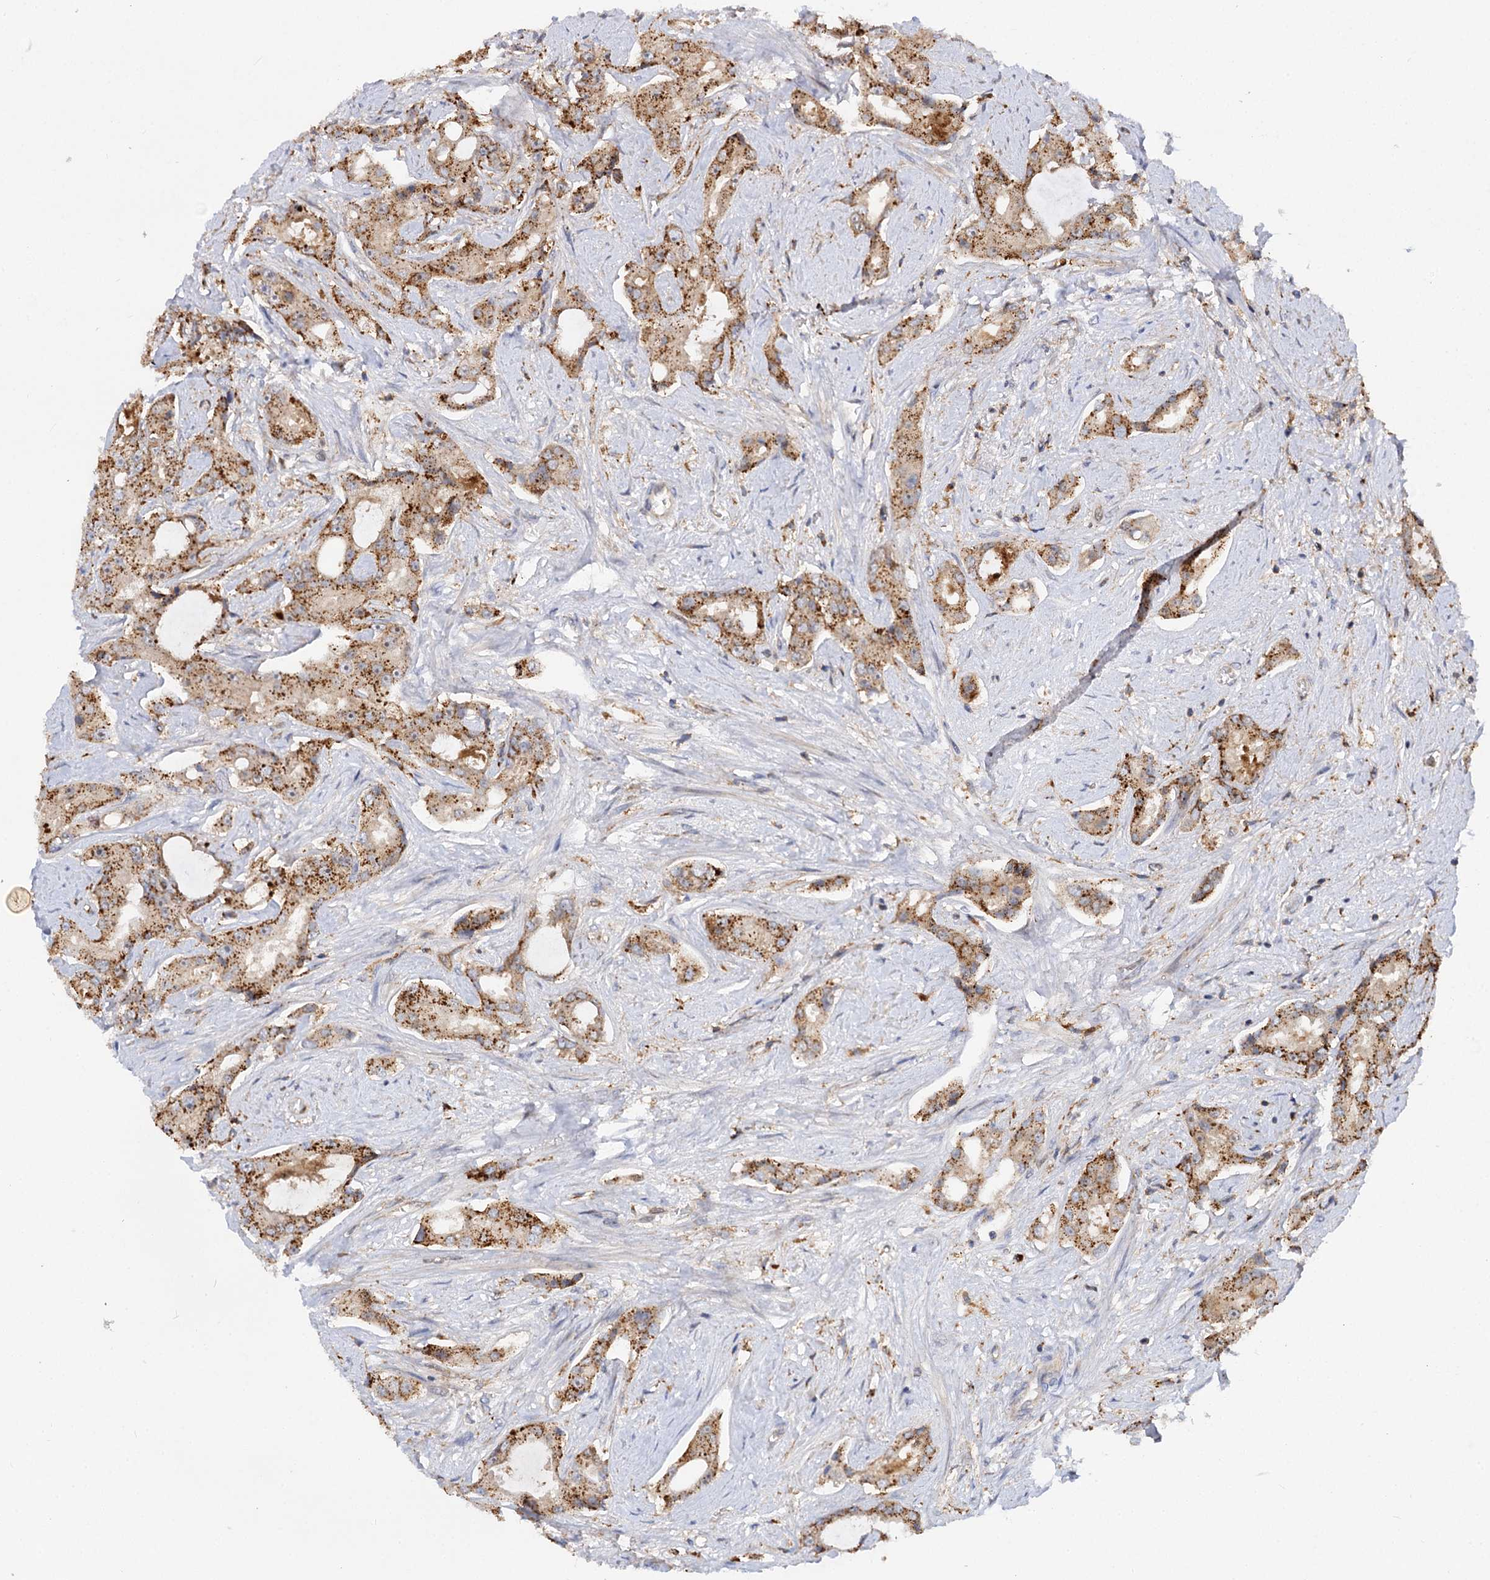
{"staining": {"intensity": "strong", "quantity": ">75%", "location": "cytoplasmic/membranous"}, "tissue": "prostate cancer", "cell_type": "Tumor cells", "image_type": "cancer", "snomed": [{"axis": "morphology", "description": "Adenocarcinoma, High grade"}, {"axis": "topography", "description": "Prostate"}], "caption": "This micrograph displays immunohistochemistry (IHC) staining of human prostate cancer, with high strong cytoplasmic/membranous expression in approximately >75% of tumor cells.", "gene": "PATL1", "patient": {"sex": "male", "age": 73}}